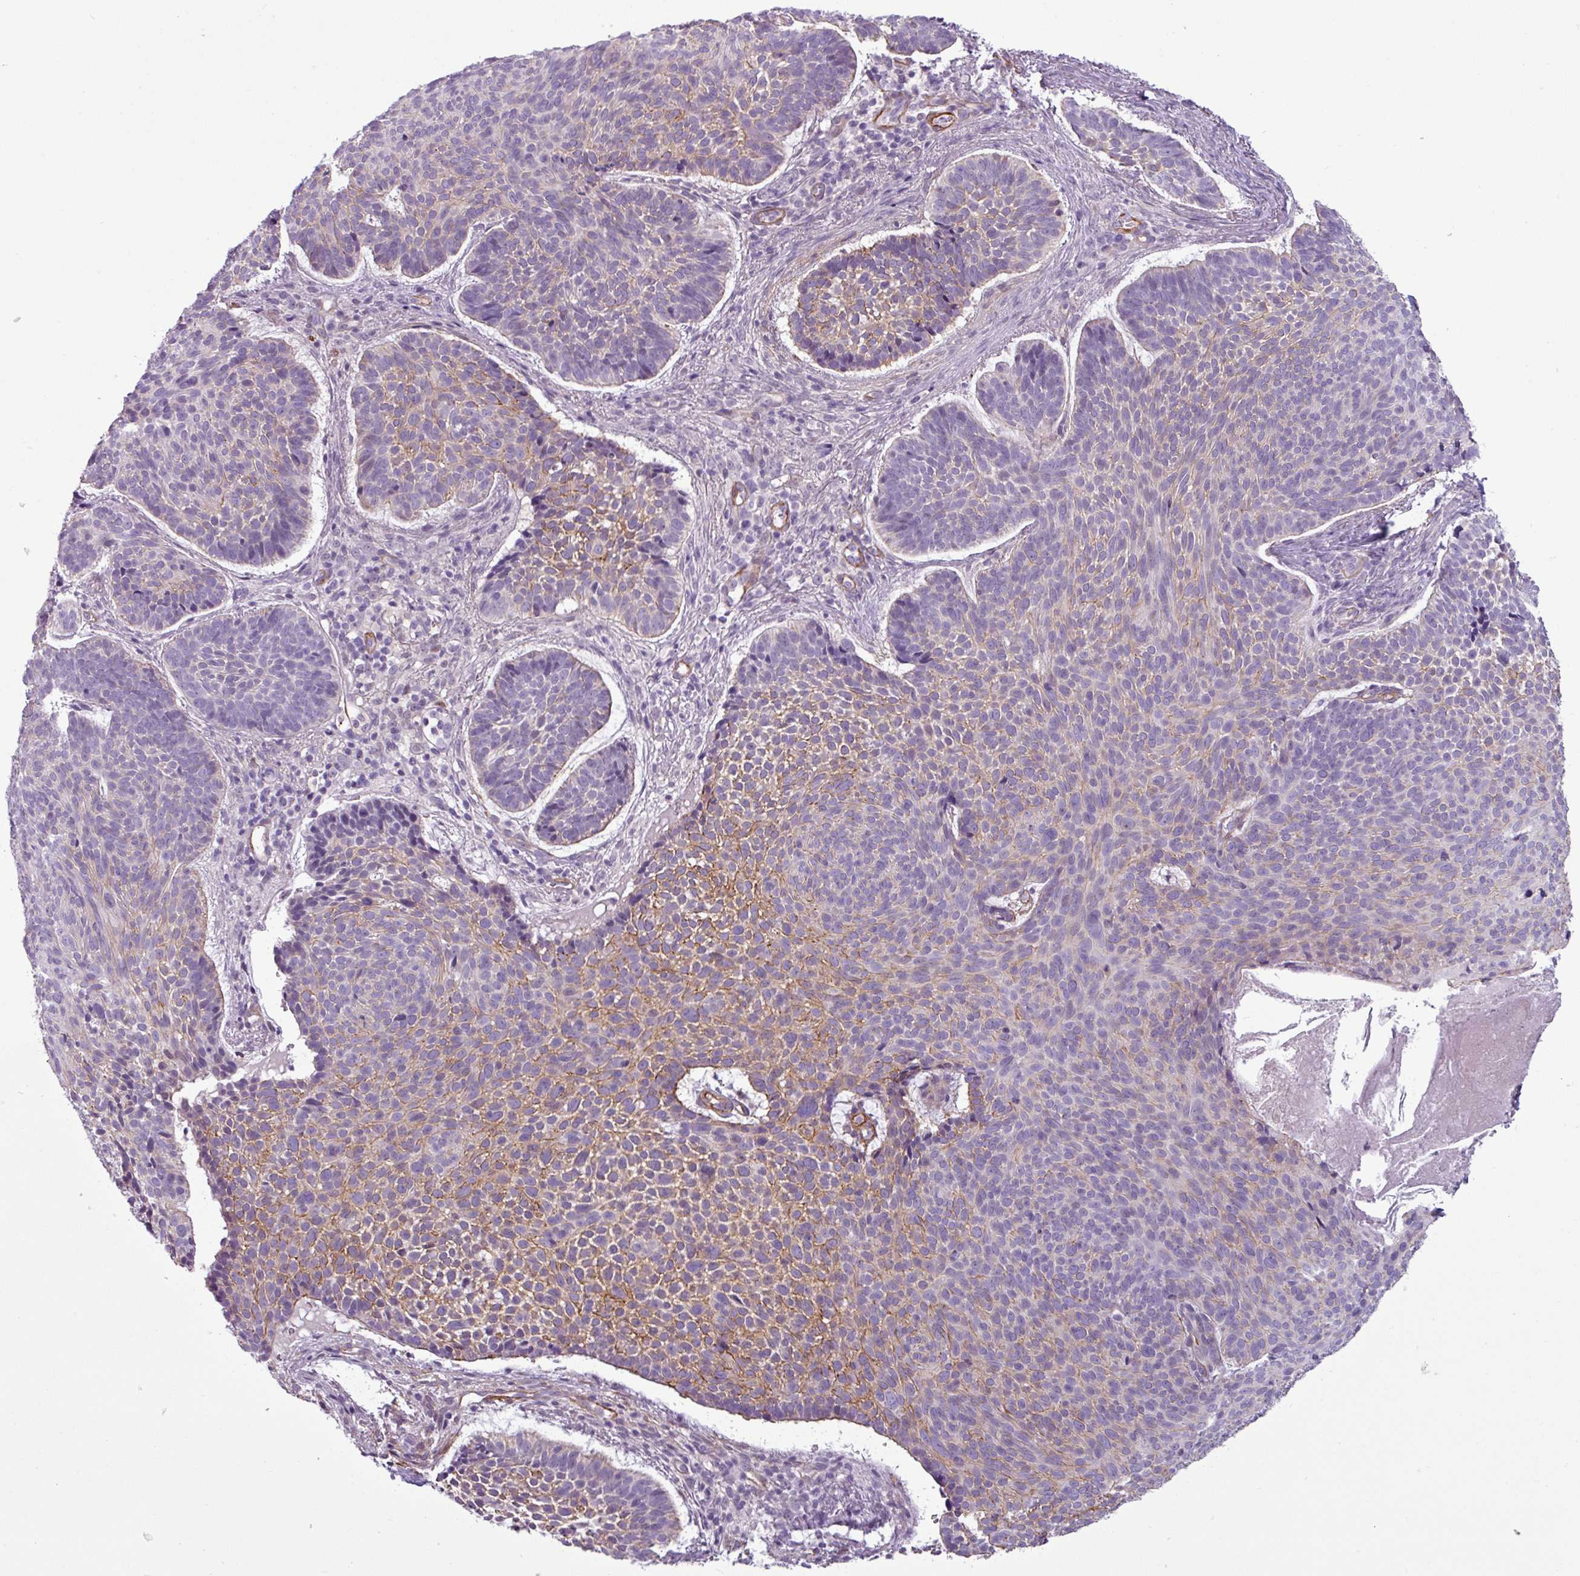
{"staining": {"intensity": "moderate", "quantity": "<25%", "location": "cytoplasmic/membranous"}, "tissue": "skin cancer", "cell_type": "Tumor cells", "image_type": "cancer", "snomed": [{"axis": "morphology", "description": "Basal cell carcinoma"}, {"axis": "topography", "description": "Skin"}], "caption": "Human skin cancer (basal cell carcinoma) stained with a protein marker exhibits moderate staining in tumor cells.", "gene": "ATP10A", "patient": {"sex": "male", "age": 70}}